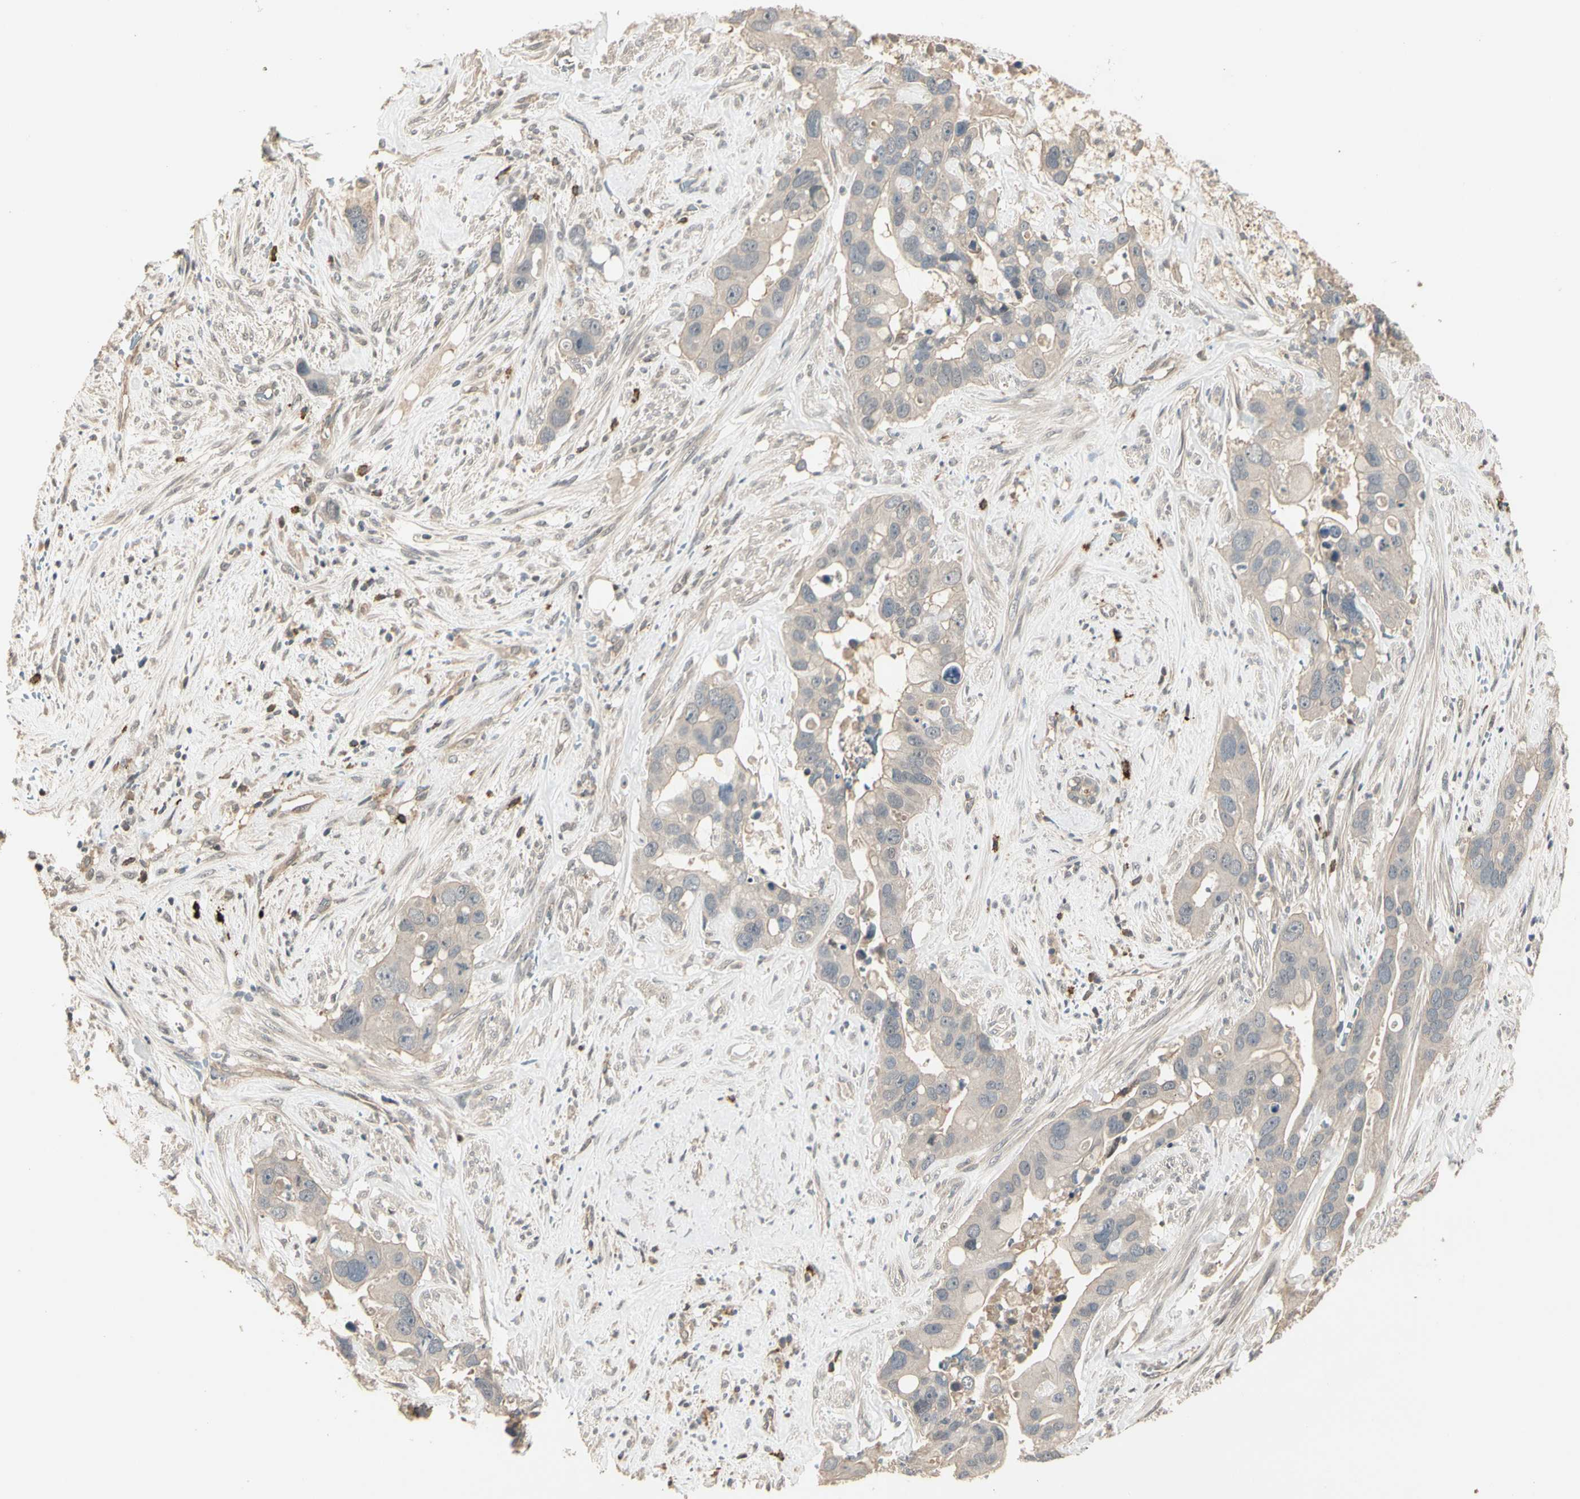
{"staining": {"intensity": "weak", "quantity": "<25%", "location": "cytoplasmic/membranous"}, "tissue": "liver cancer", "cell_type": "Tumor cells", "image_type": "cancer", "snomed": [{"axis": "morphology", "description": "Cholangiocarcinoma"}, {"axis": "topography", "description": "Liver"}], "caption": "This photomicrograph is of liver cancer stained with immunohistochemistry to label a protein in brown with the nuclei are counter-stained blue. There is no staining in tumor cells.", "gene": "ATG4C", "patient": {"sex": "female", "age": 65}}